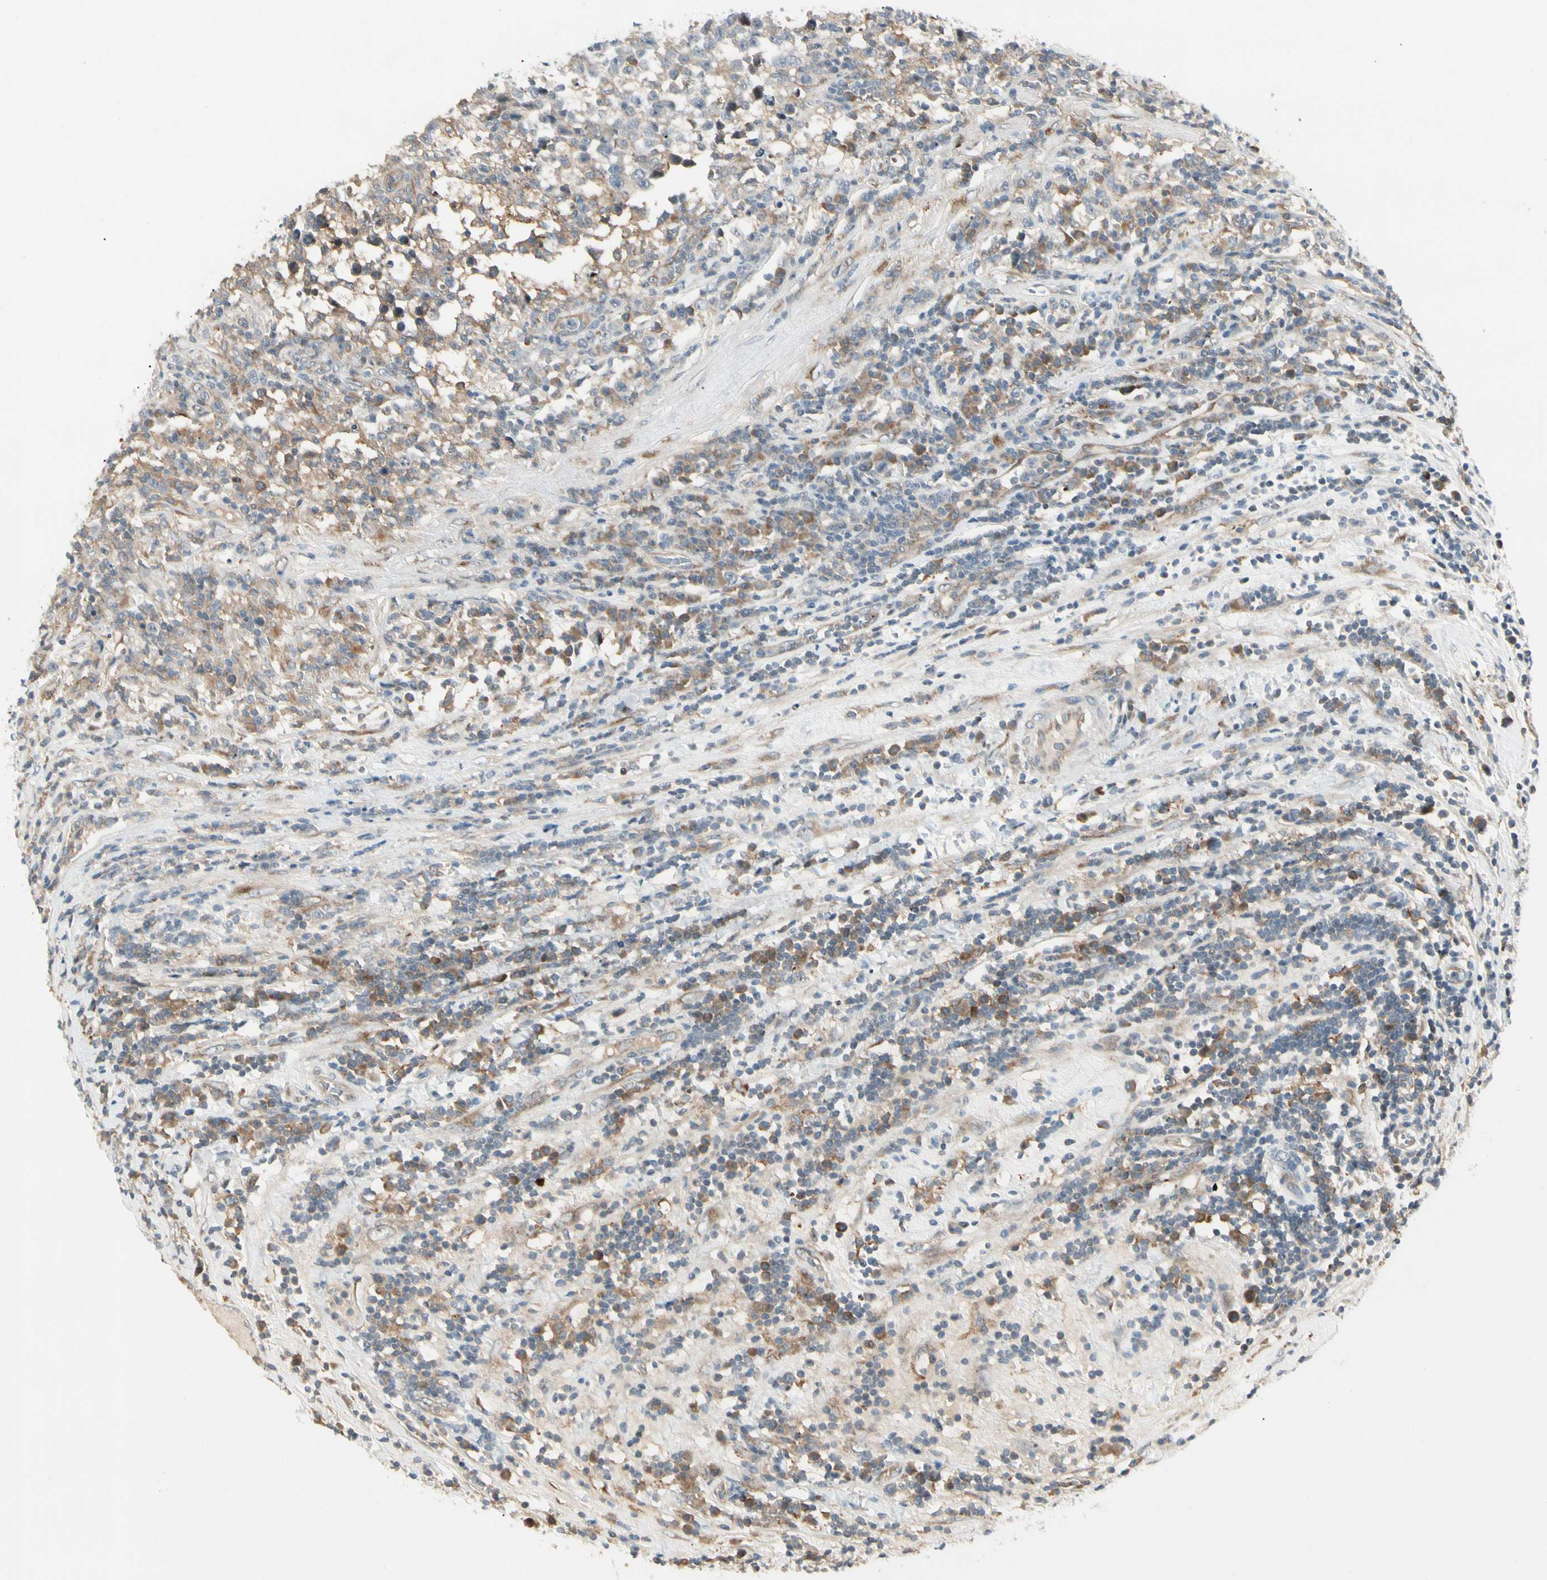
{"staining": {"intensity": "moderate", "quantity": "<25%", "location": "cytoplasmic/membranous"}, "tissue": "testis cancer", "cell_type": "Tumor cells", "image_type": "cancer", "snomed": [{"axis": "morphology", "description": "Seminoma, NOS"}, {"axis": "topography", "description": "Testis"}], "caption": "Protein staining exhibits moderate cytoplasmic/membranous positivity in approximately <25% of tumor cells in testis cancer.", "gene": "FNDC3B", "patient": {"sex": "male", "age": 43}}